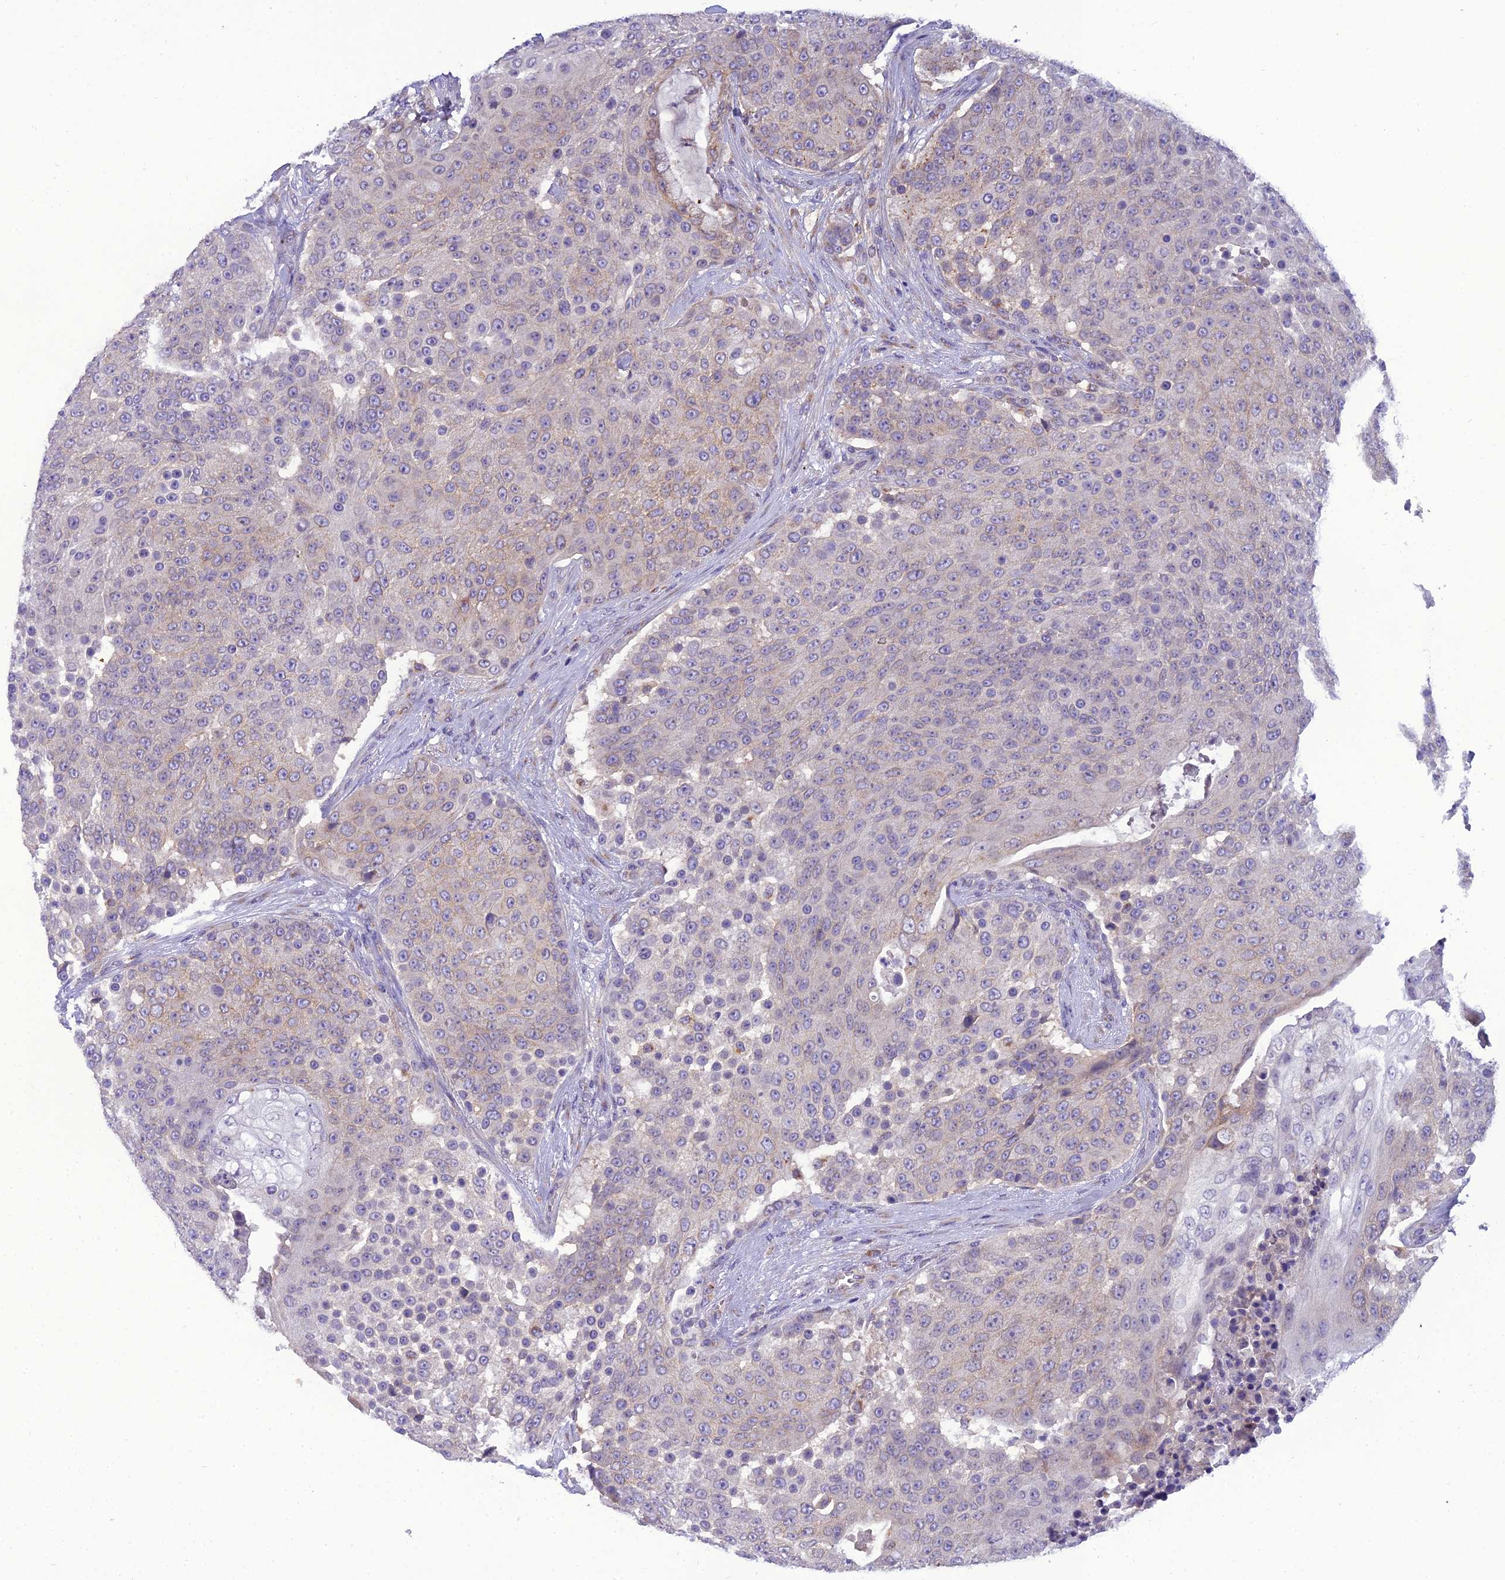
{"staining": {"intensity": "negative", "quantity": "none", "location": "none"}, "tissue": "urothelial cancer", "cell_type": "Tumor cells", "image_type": "cancer", "snomed": [{"axis": "morphology", "description": "Urothelial carcinoma, High grade"}, {"axis": "topography", "description": "Urinary bladder"}], "caption": "The photomicrograph reveals no staining of tumor cells in urothelial cancer.", "gene": "GOLPH3", "patient": {"sex": "female", "age": 63}}